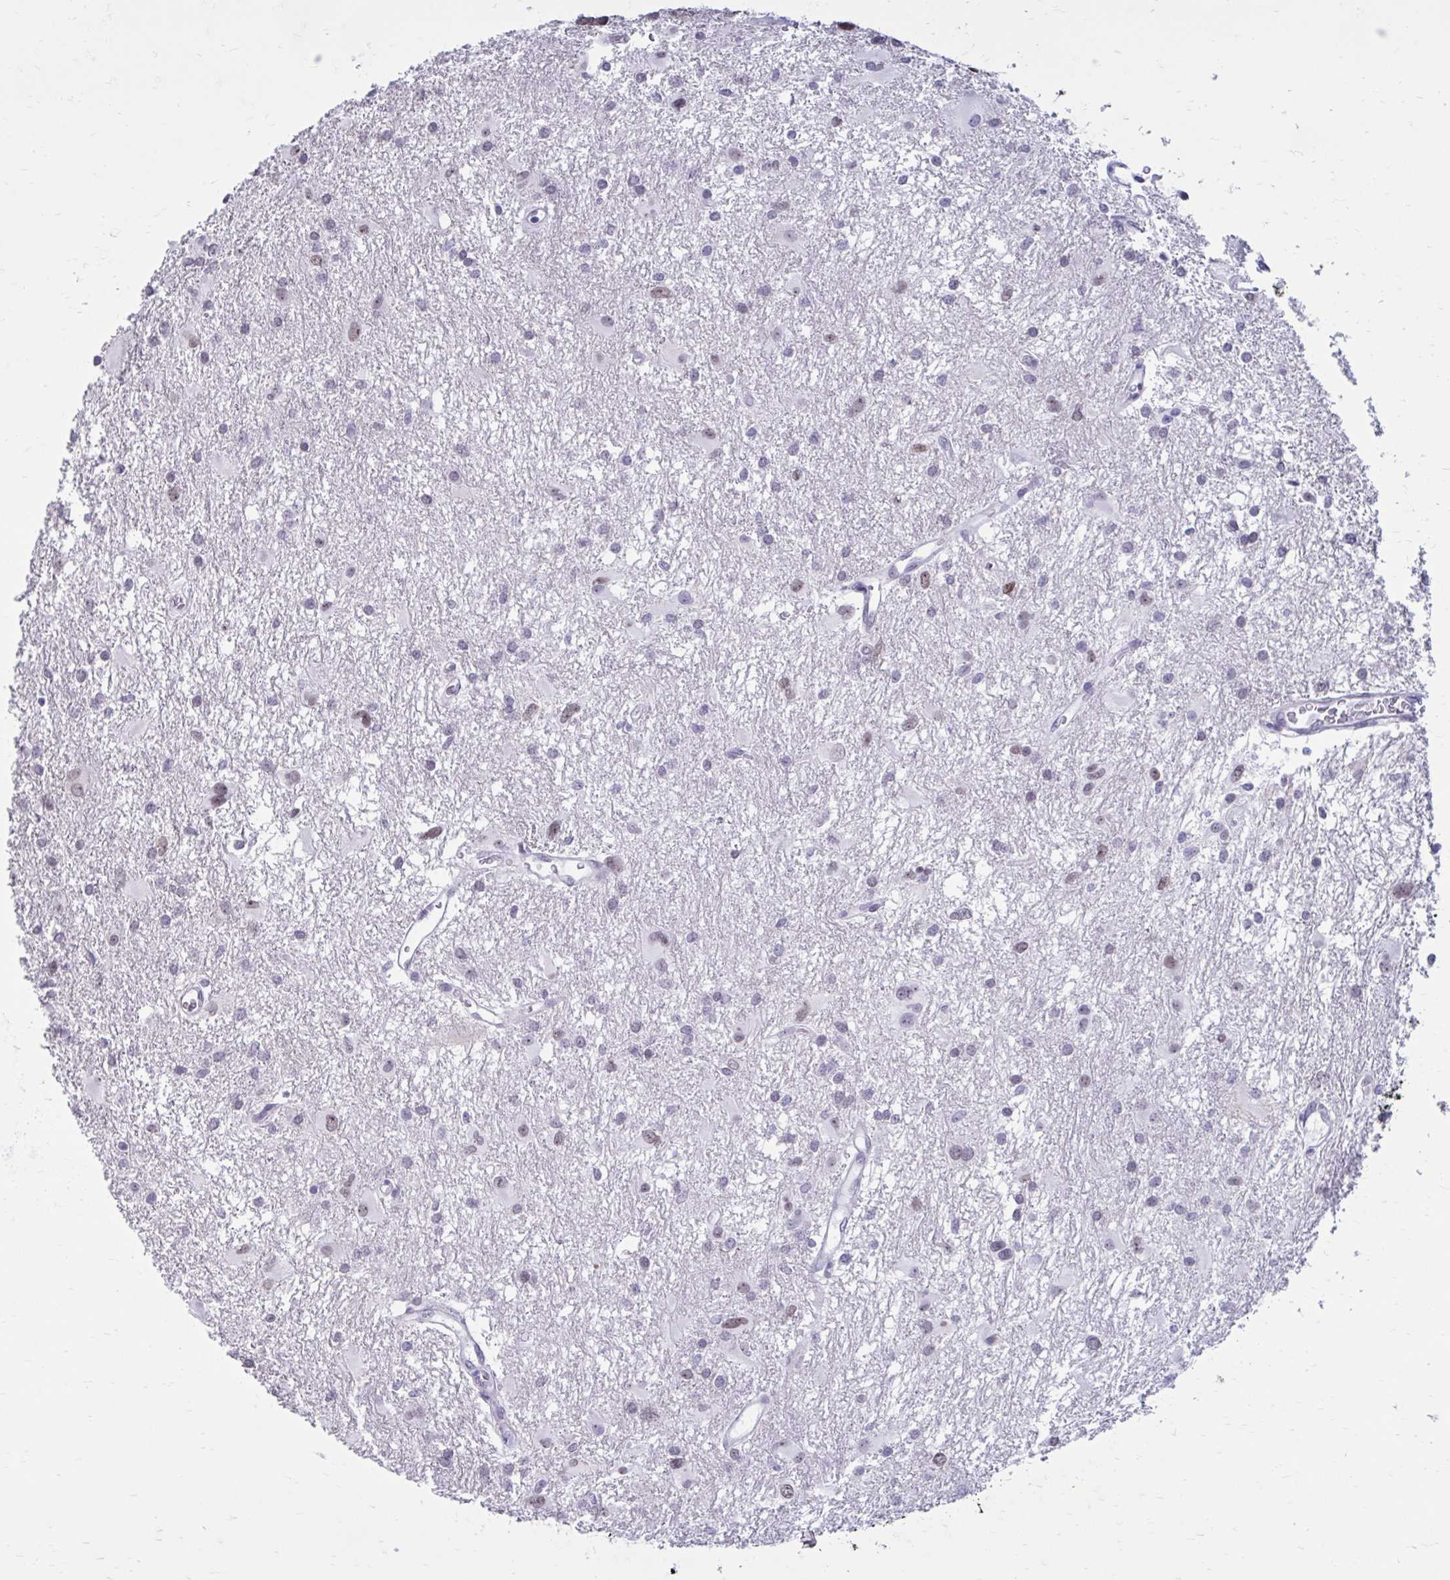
{"staining": {"intensity": "weak", "quantity": "<25%", "location": "nuclear"}, "tissue": "glioma", "cell_type": "Tumor cells", "image_type": "cancer", "snomed": [{"axis": "morphology", "description": "Glioma, malignant, High grade"}, {"axis": "topography", "description": "Brain"}], "caption": "Tumor cells are negative for protein expression in human glioma.", "gene": "PROSER1", "patient": {"sex": "male", "age": 53}}